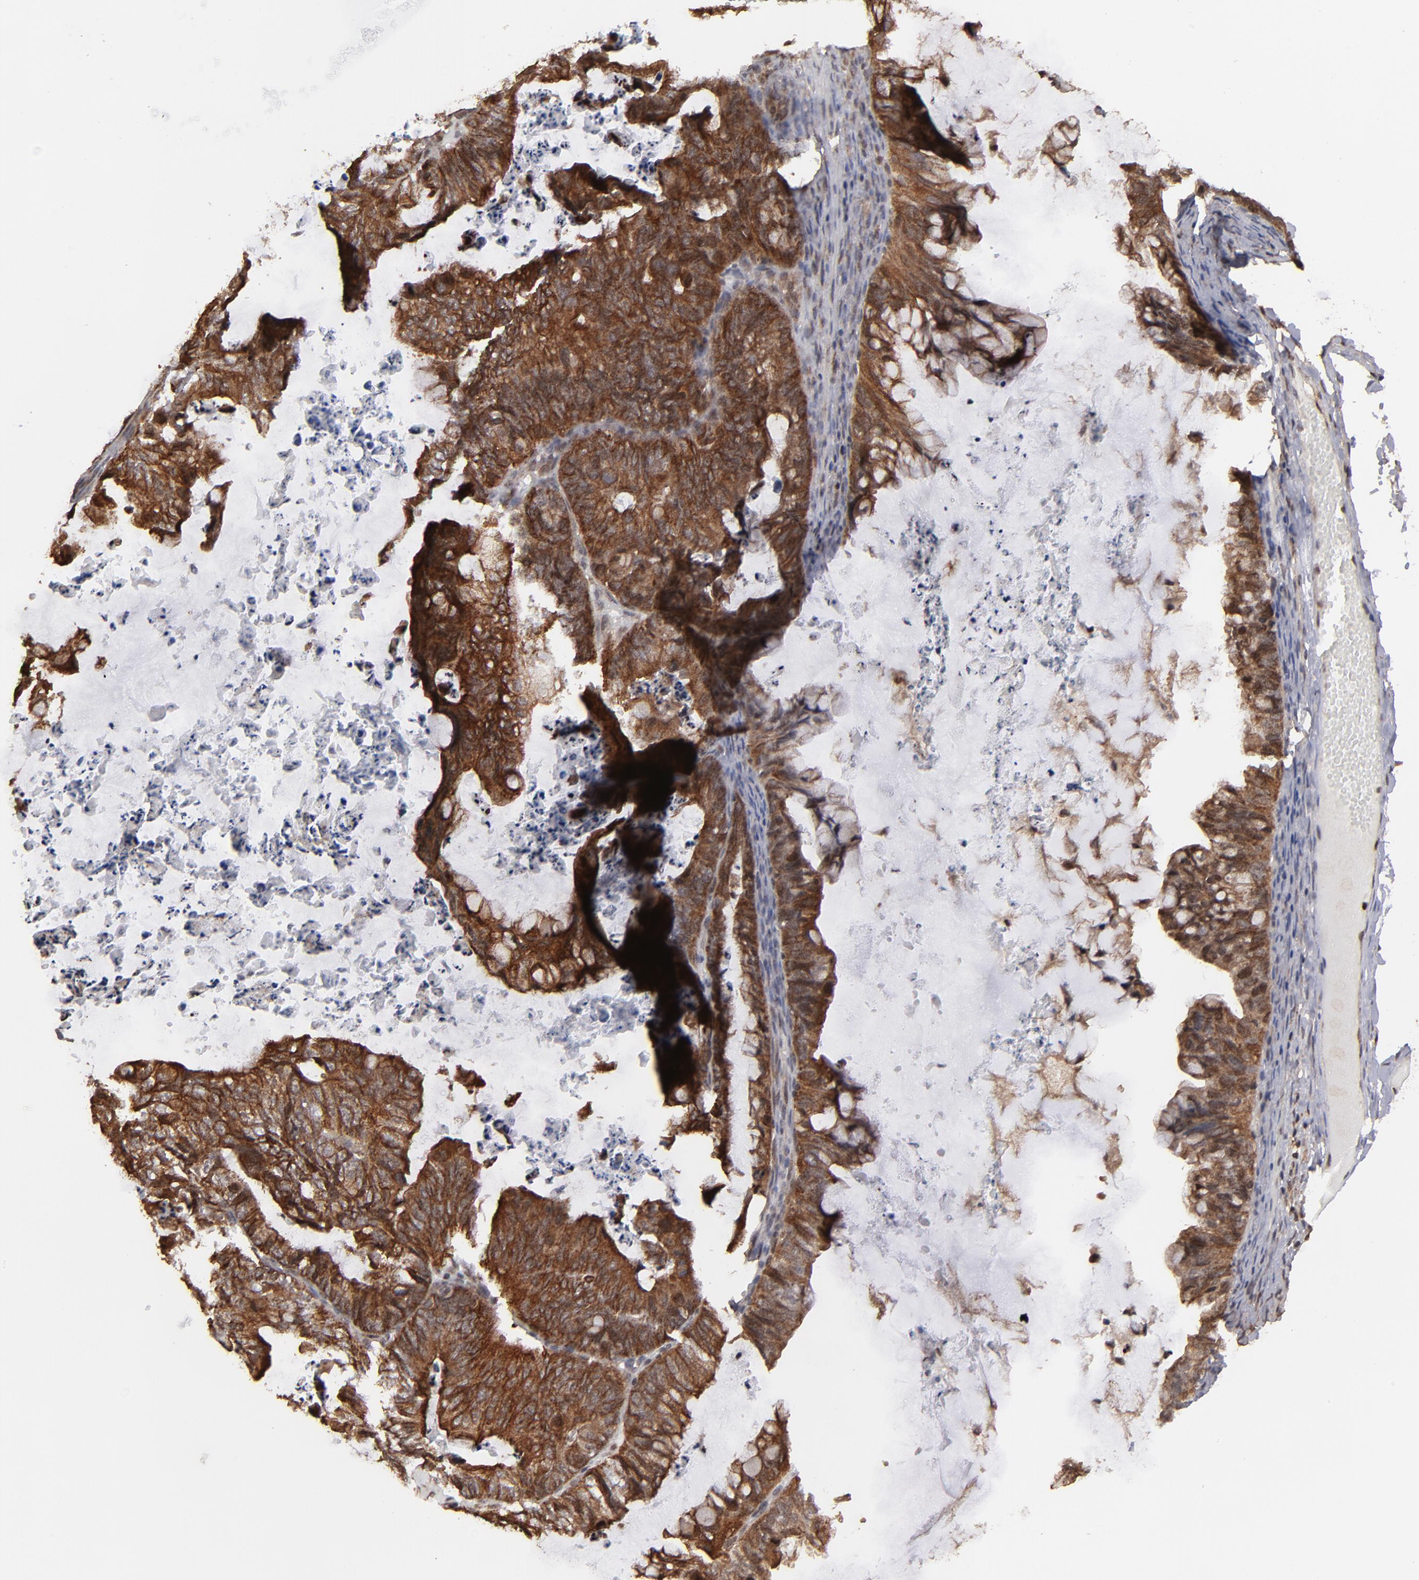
{"staining": {"intensity": "strong", "quantity": ">75%", "location": "cytoplasmic/membranous,nuclear"}, "tissue": "ovarian cancer", "cell_type": "Tumor cells", "image_type": "cancer", "snomed": [{"axis": "morphology", "description": "Cystadenocarcinoma, mucinous, NOS"}, {"axis": "topography", "description": "Ovary"}], "caption": "Strong cytoplasmic/membranous and nuclear staining is appreciated in approximately >75% of tumor cells in ovarian mucinous cystadenocarcinoma.", "gene": "RGS6", "patient": {"sex": "female", "age": 36}}